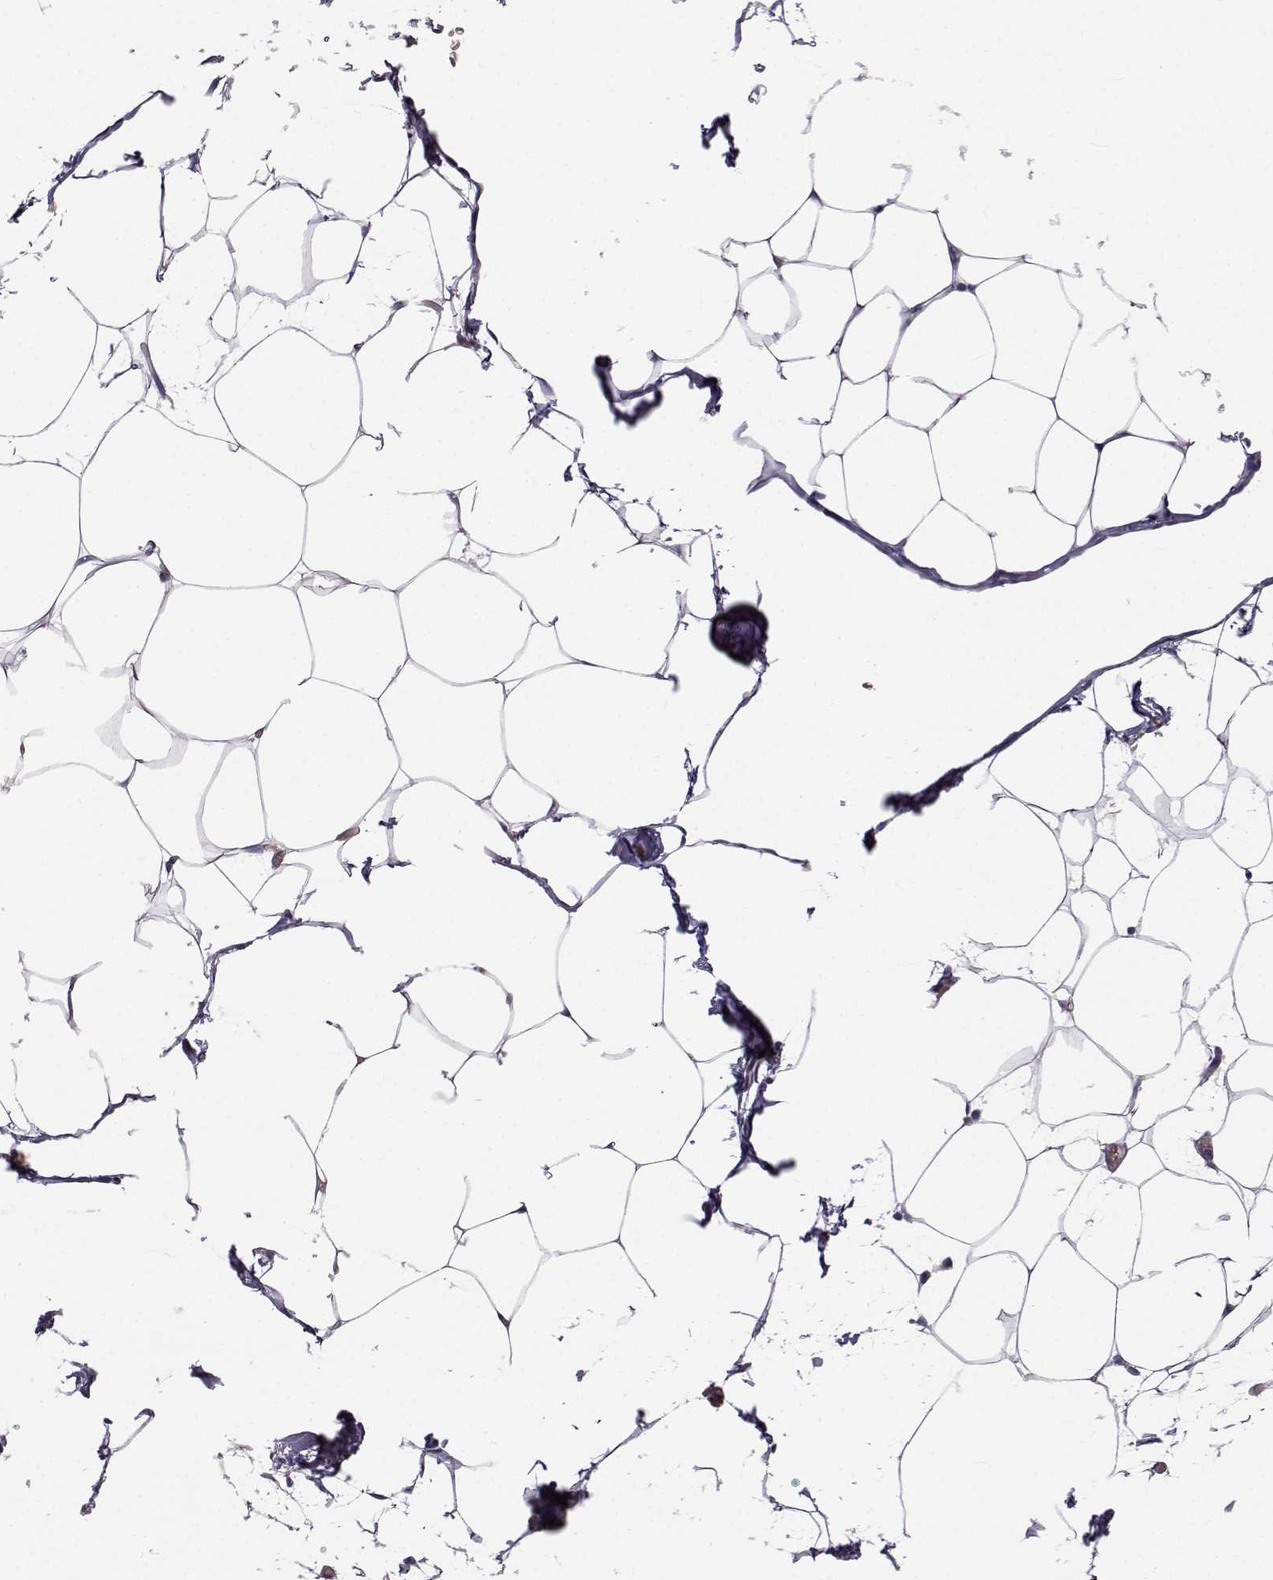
{"staining": {"intensity": "negative", "quantity": "none", "location": "none"}, "tissue": "adipose tissue", "cell_type": "Adipocytes", "image_type": "normal", "snomed": [{"axis": "morphology", "description": "Normal tissue, NOS"}, {"axis": "topography", "description": "Adipose tissue"}], "caption": "IHC image of normal adipose tissue stained for a protein (brown), which exhibits no positivity in adipocytes.", "gene": "QPCT", "patient": {"sex": "male", "age": 57}}